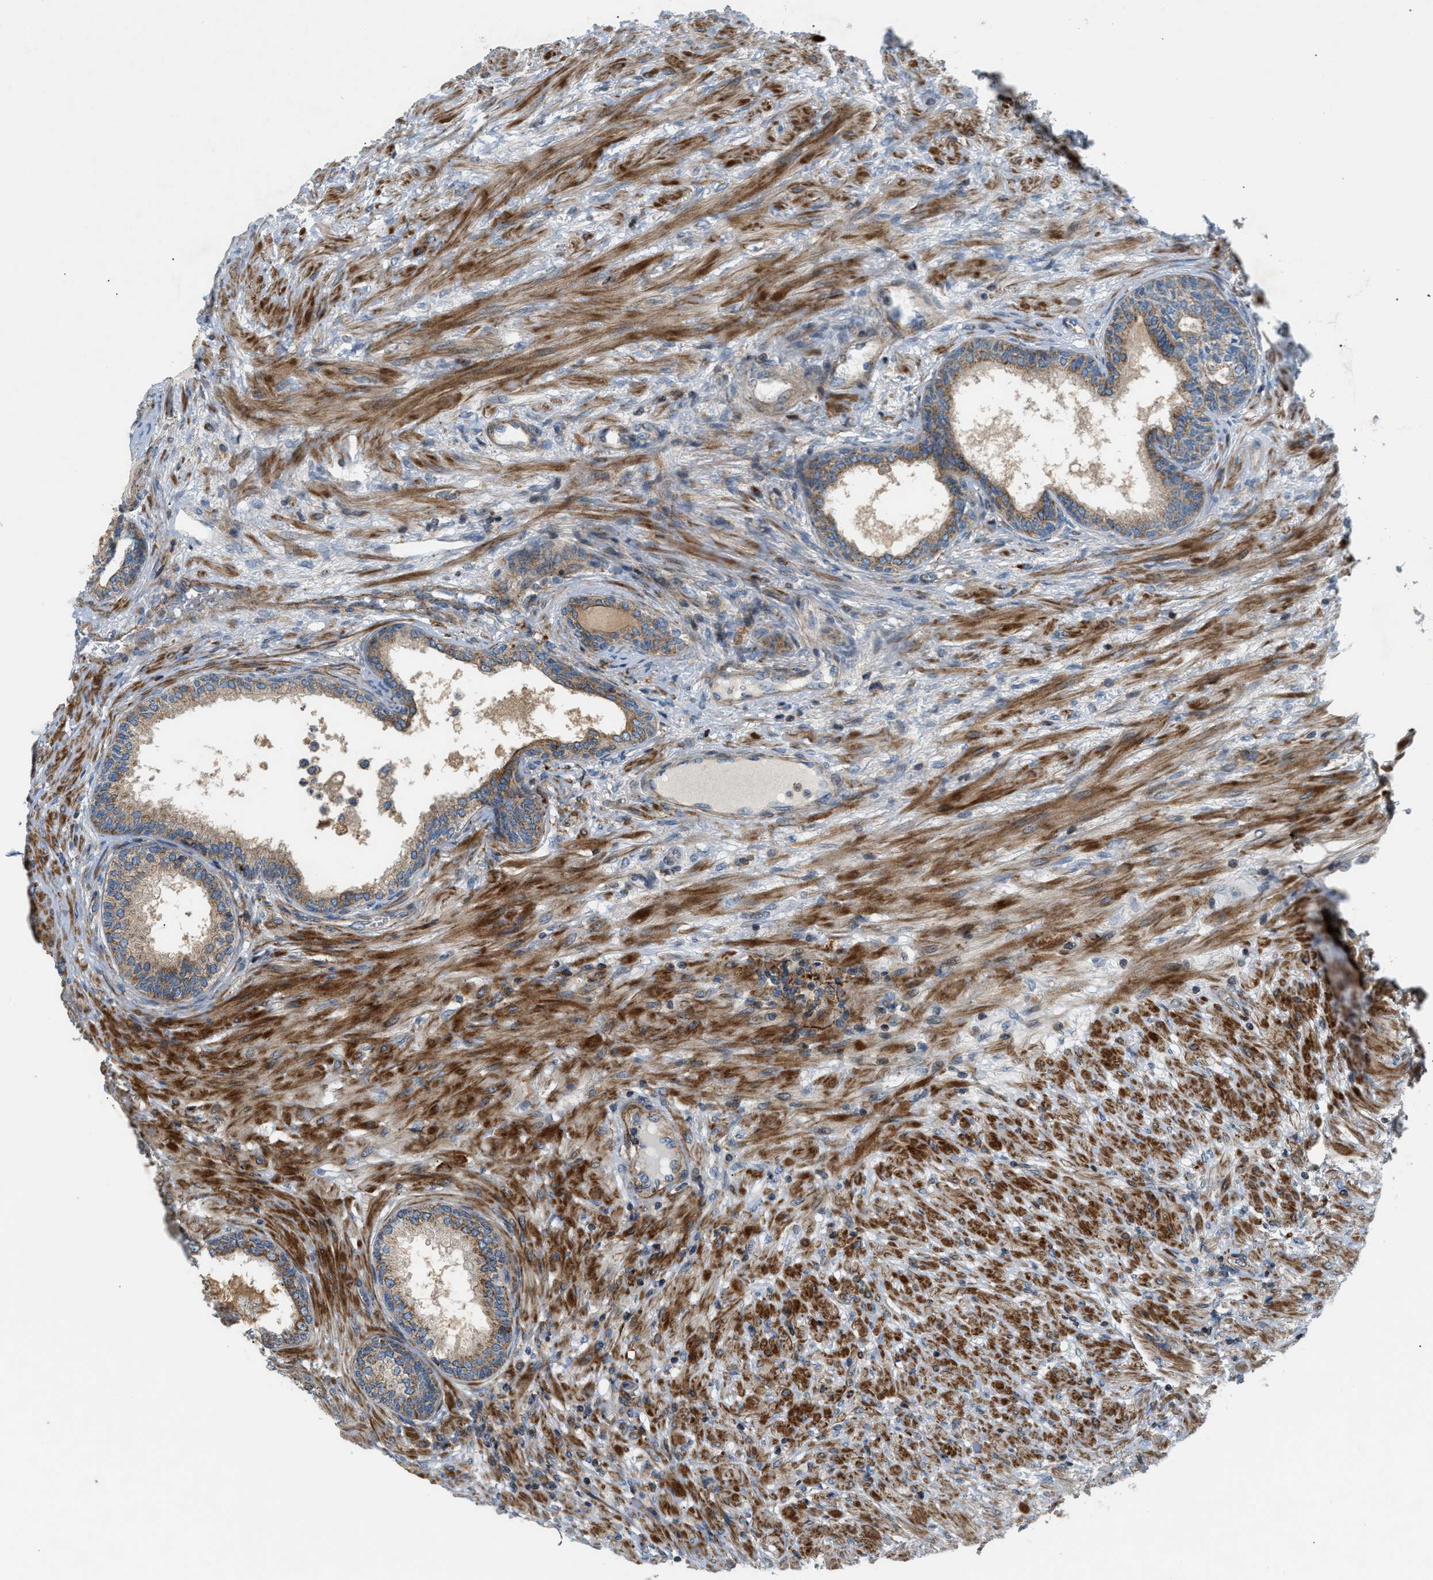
{"staining": {"intensity": "moderate", "quantity": "25%-75%", "location": "cytoplasmic/membranous"}, "tissue": "prostate", "cell_type": "Glandular cells", "image_type": "normal", "snomed": [{"axis": "morphology", "description": "Normal tissue, NOS"}, {"axis": "topography", "description": "Prostate"}], "caption": "Moderate cytoplasmic/membranous positivity for a protein is appreciated in approximately 25%-75% of glandular cells of benign prostate using immunohistochemistry.", "gene": "DHODH", "patient": {"sex": "male", "age": 76}}